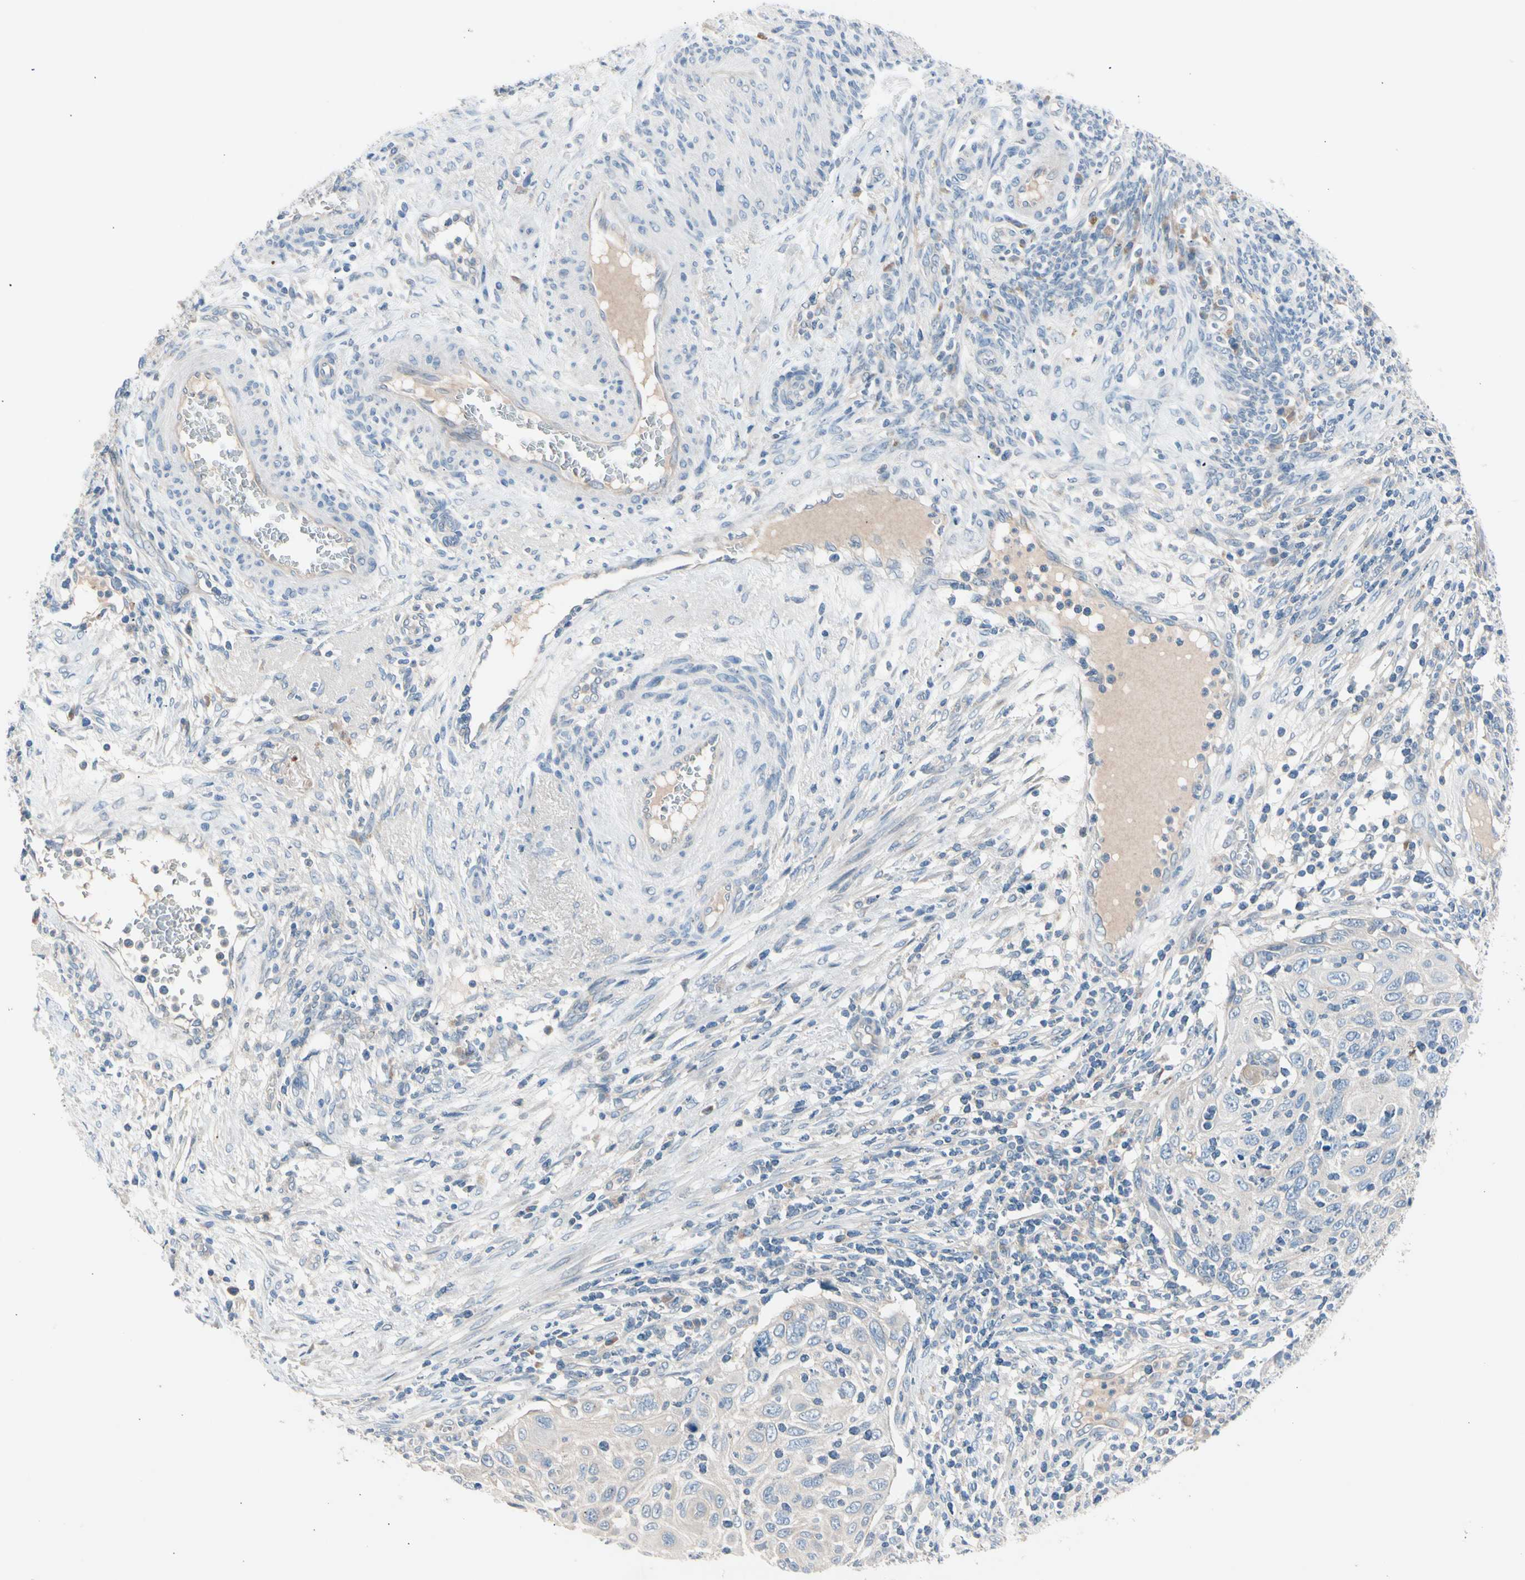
{"staining": {"intensity": "negative", "quantity": "none", "location": "none"}, "tissue": "cervical cancer", "cell_type": "Tumor cells", "image_type": "cancer", "snomed": [{"axis": "morphology", "description": "Squamous cell carcinoma, NOS"}, {"axis": "topography", "description": "Cervix"}], "caption": "IHC image of neoplastic tissue: human cervical squamous cell carcinoma stained with DAB shows no significant protein expression in tumor cells.", "gene": "CASQ1", "patient": {"sex": "female", "age": 70}}